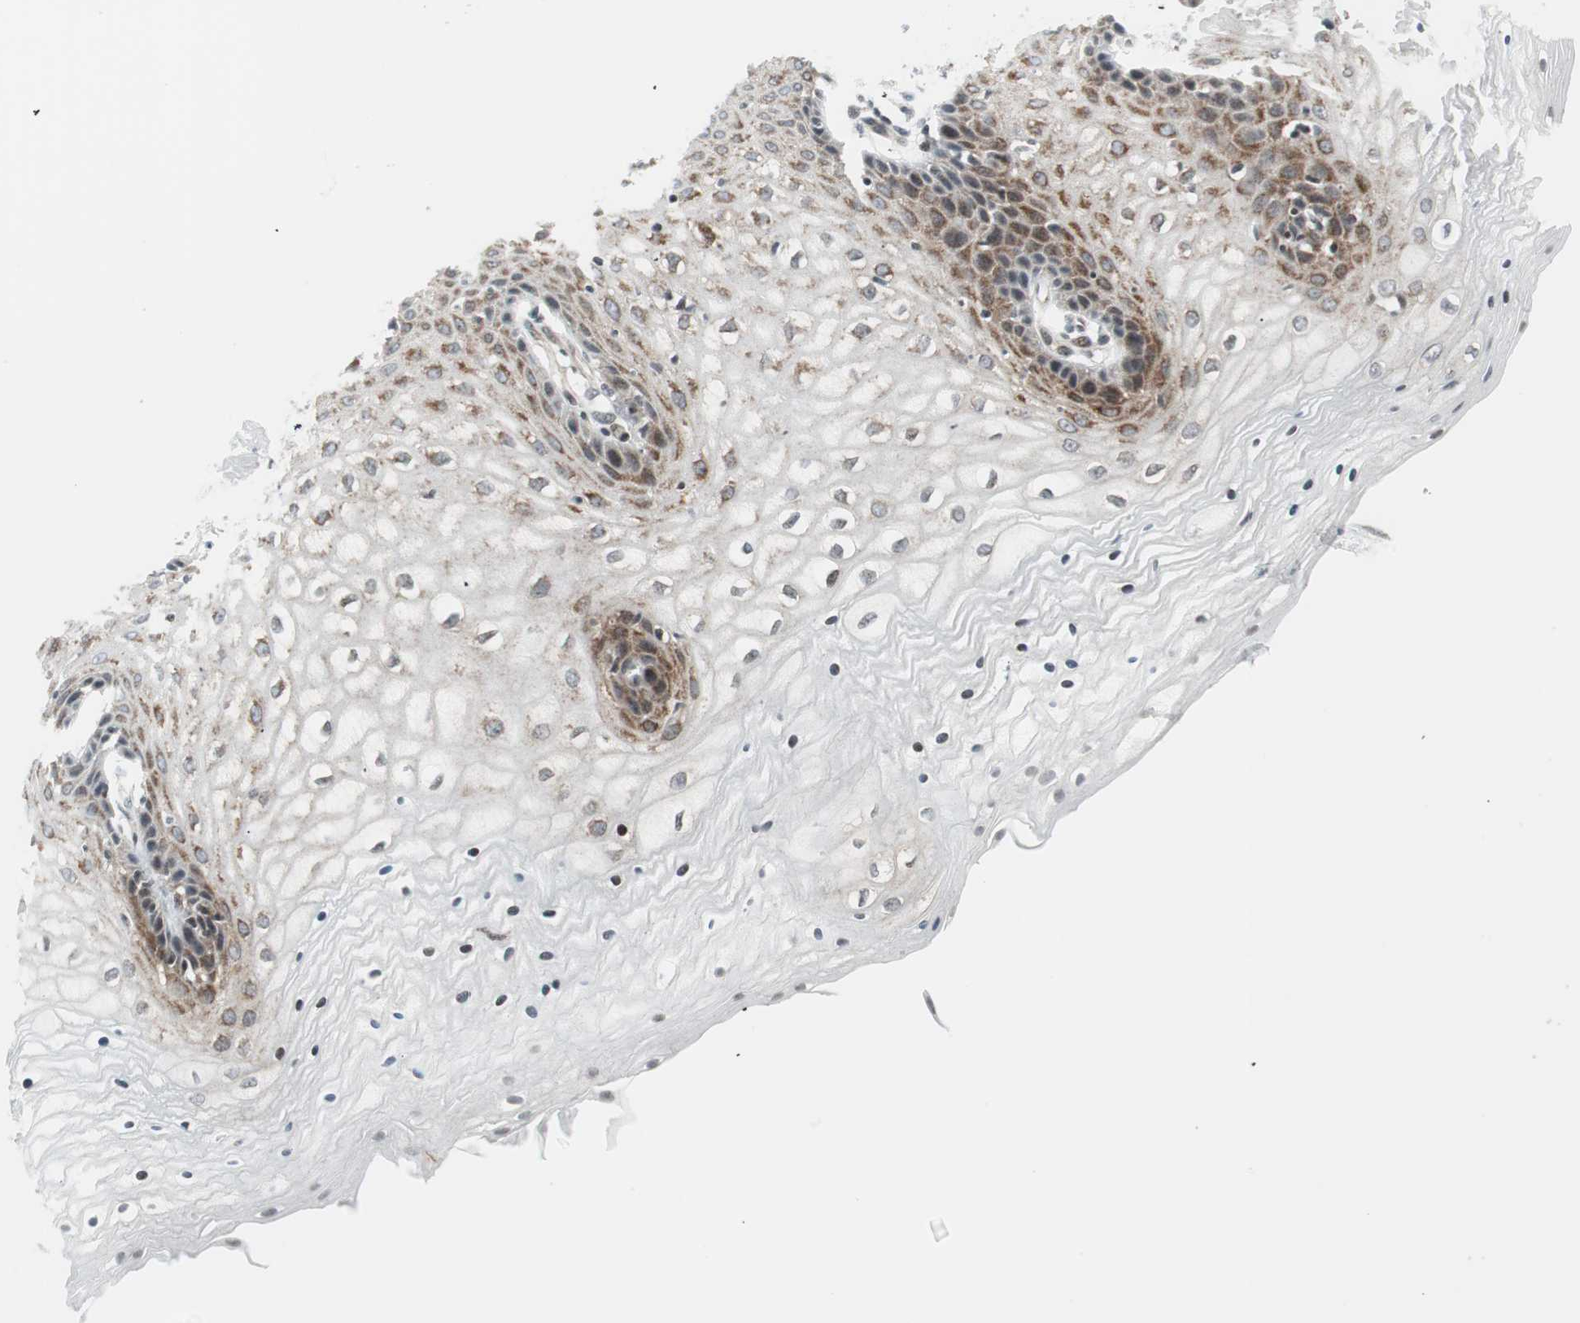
{"staining": {"intensity": "moderate", "quantity": "25%-75%", "location": "cytoplasmic/membranous"}, "tissue": "vagina", "cell_type": "Squamous epithelial cells", "image_type": "normal", "snomed": [{"axis": "morphology", "description": "Normal tissue, NOS"}, {"axis": "topography", "description": "Vagina"}], "caption": "A brown stain shows moderate cytoplasmic/membranous positivity of a protein in squamous epithelial cells of unremarkable human vagina. Immunohistochemistry stains the protein of interest in brown and the nuclei are stained blue.", "gene": "TPT1", "patient": {"sex": "female", "age": 34}}